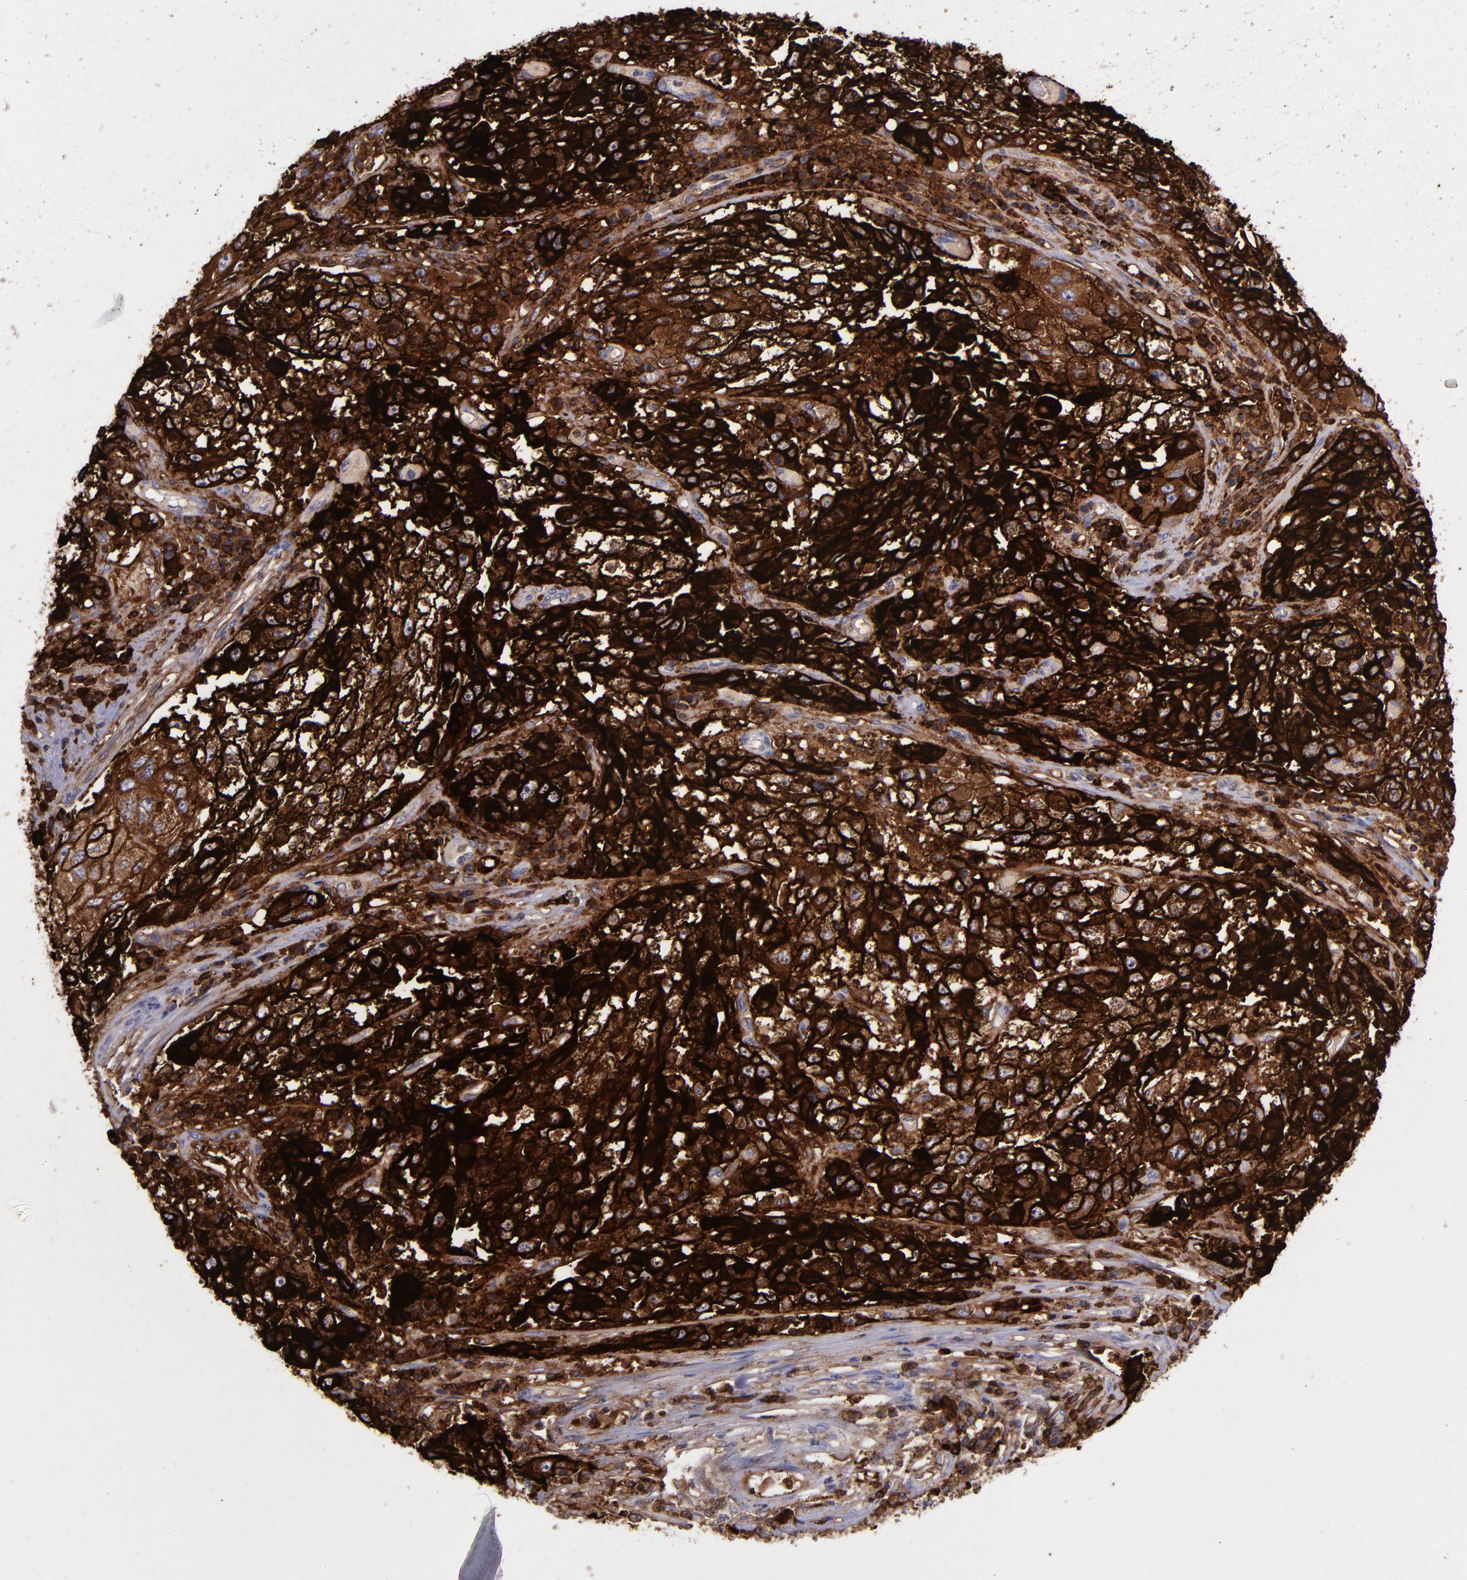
{"staining": {"intensity": "strong", "quantity": ">75%", "location": "cytoplasmic/membranous"}, "tissue": "cervical cancer", "cell_type": "Tumor cells", "image_type": "cancer", "snomed": [{"axis": "morphology", "description": "Squamous cell carcinoma, NOS"}, {"axis": "topography", "description": "Cervix"}], "caption": "A micrograph of human cervical squamous cell carcinoma stained for a protein displays strong cytoplasmic/membranous brown staining in tumor cells.", "gene": "MFGE8", "patient": {"sex": "female", "age": 36}}